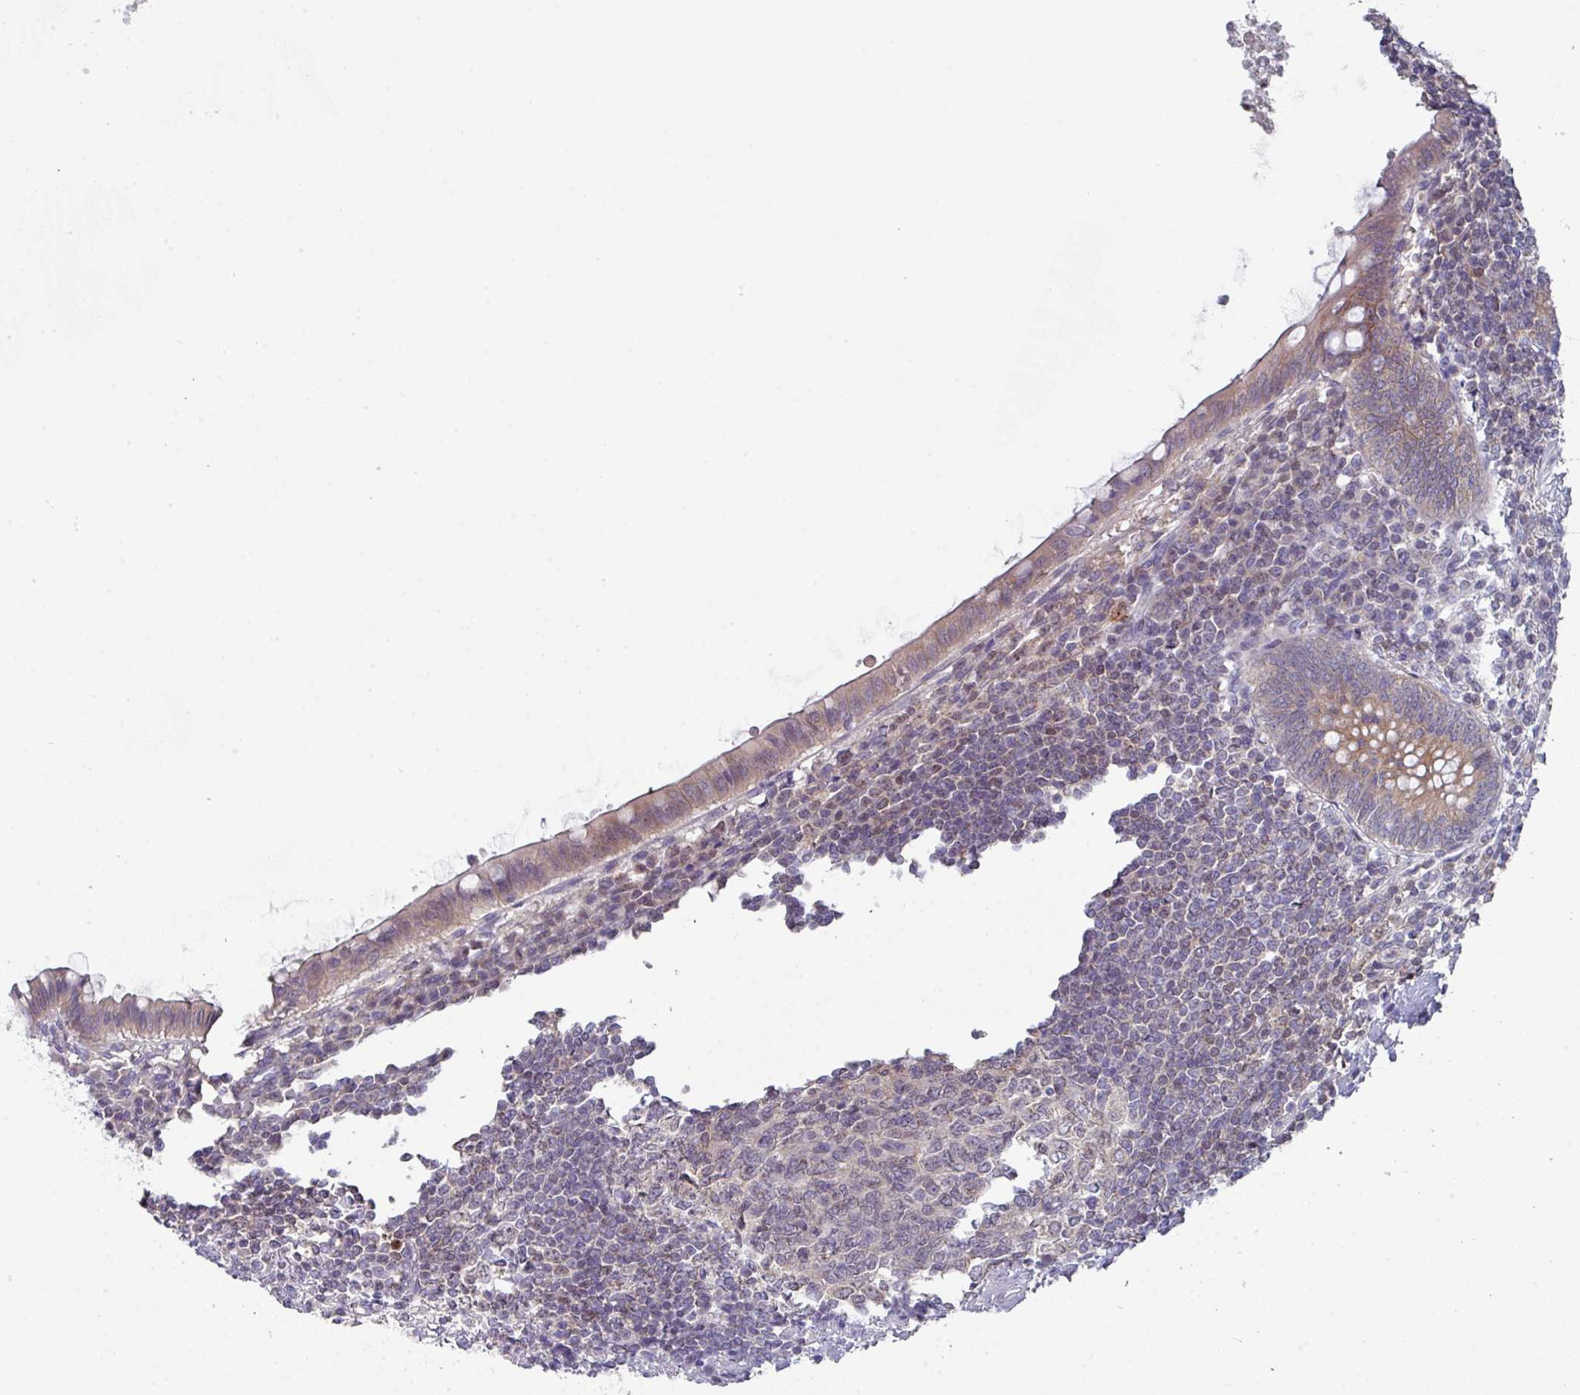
{"staining": {"intensity": "moderate", "quantity": ">75%", "location": "cytoplasmic/membranous"}, "tissue": "appendix", "cell_type": "Glandular cells", "image_type": "normal", "snomed": [{"axis": "morphology", "description": "Normal tissue, NOS"}, {"axis": "topography", "description": "Appendix"}], "caption": "Immunohistochemistry (IHC) micrograph of unremarkable appendix: human appendix stained using immunohistochemistry (IHC) exhibits medium levels of moderate protein expression localized specifically in the cytoplasmic/membranous of glandular cells, appearing as a cytoplasmic/membranous brown color.", "gene": "DCAF12L1", "patient": {"sex": "male", "age": 83}}